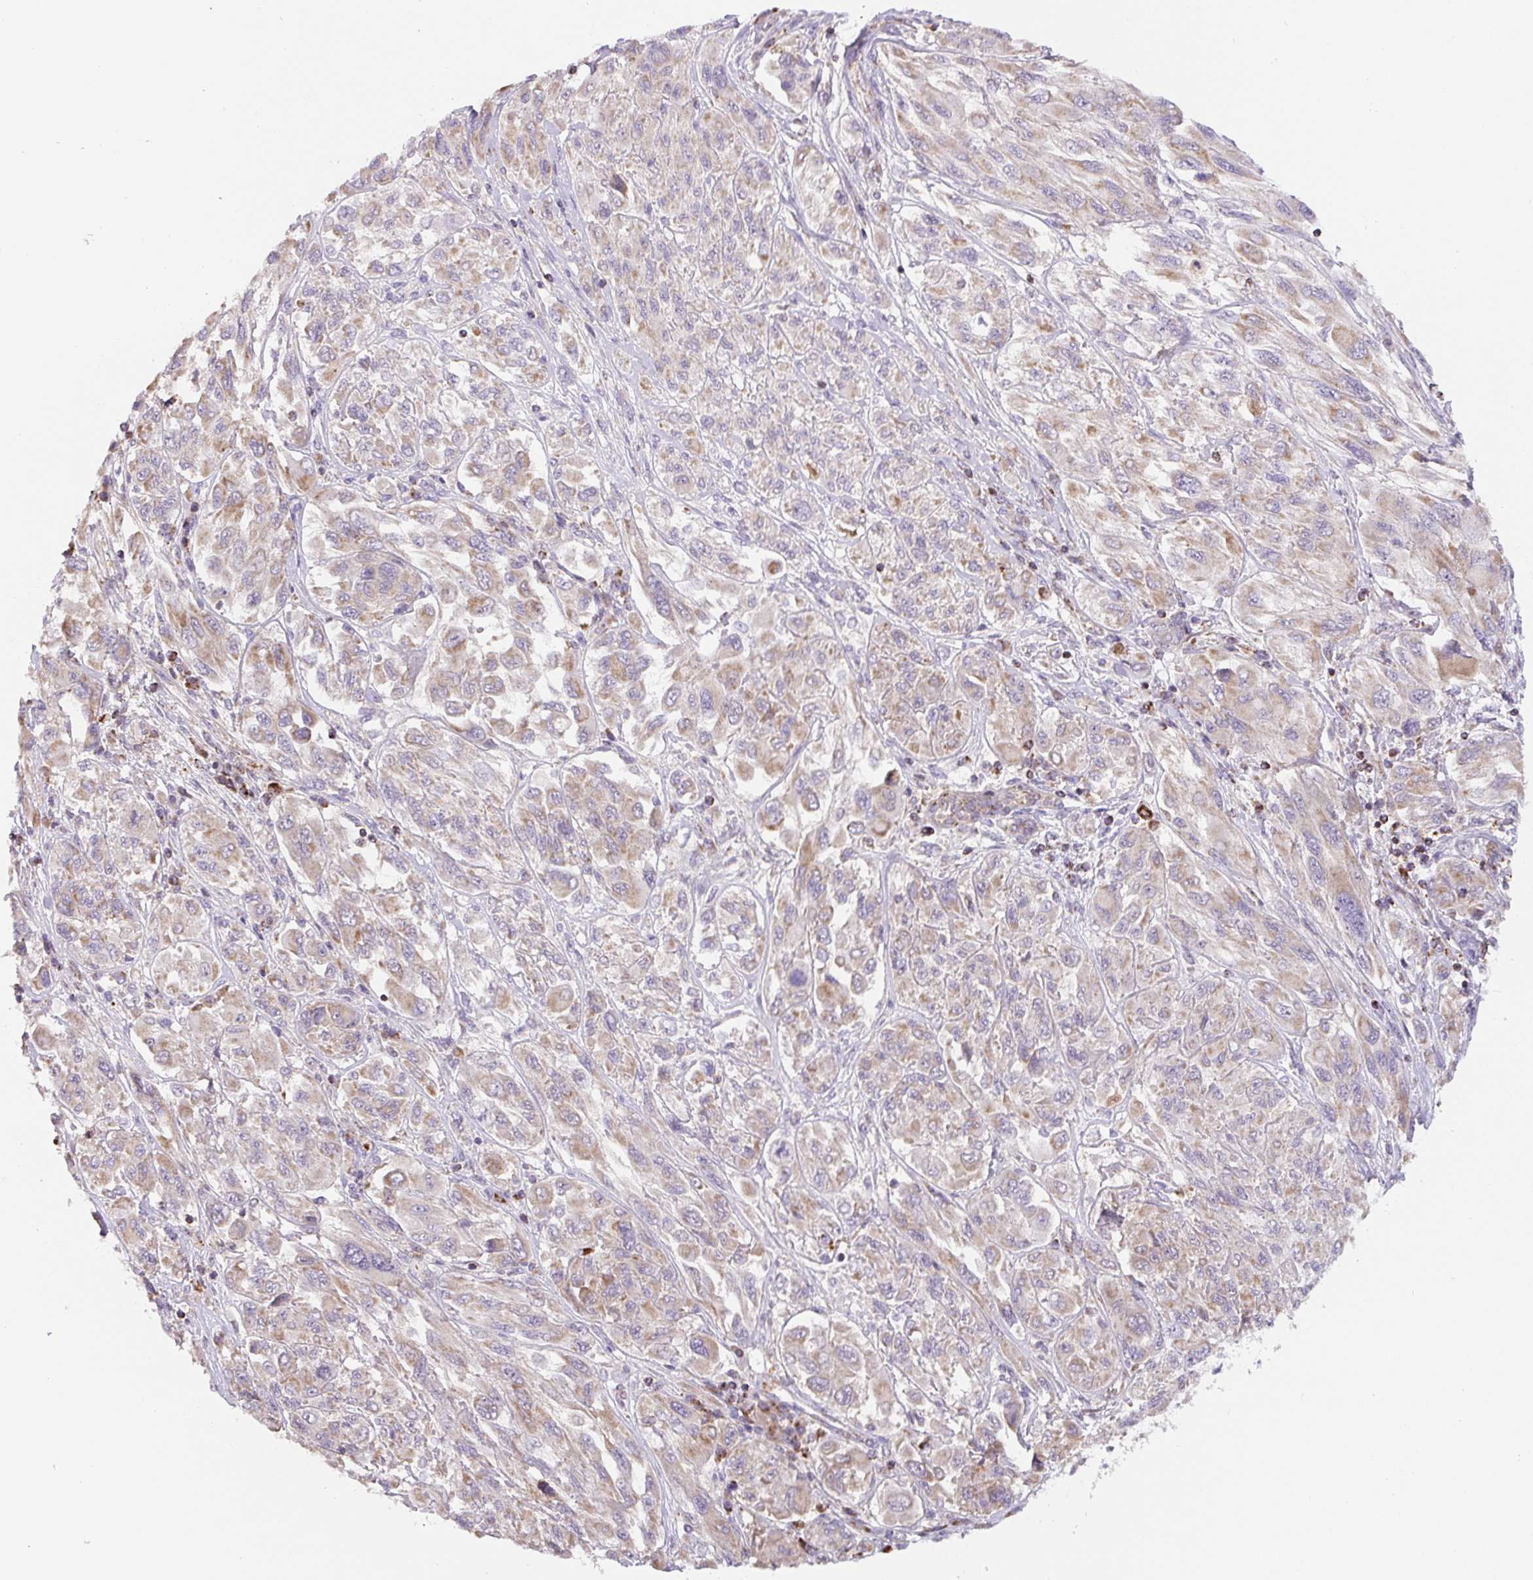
{"staining": {"intensity": "moderate", "quantity": ">75%", "location": "cytoplasmic/membranous"}, "tissue": "melanoma", "cell_type": "Tumor cells", "image_type": "cancer", "snomed": [{"axis": "morphology", "description": "Malignant melanoma, NOS"}, {"axis": "topography", "description": "Skin"}], "caption": "Moderate cytoplasmic/membranous staining for a protein is seen in about >75% of tumor cells of malignant melanoma using IHC.", "gene": "MT-CO2", "patient": {"sex": "female", "age": 91}}